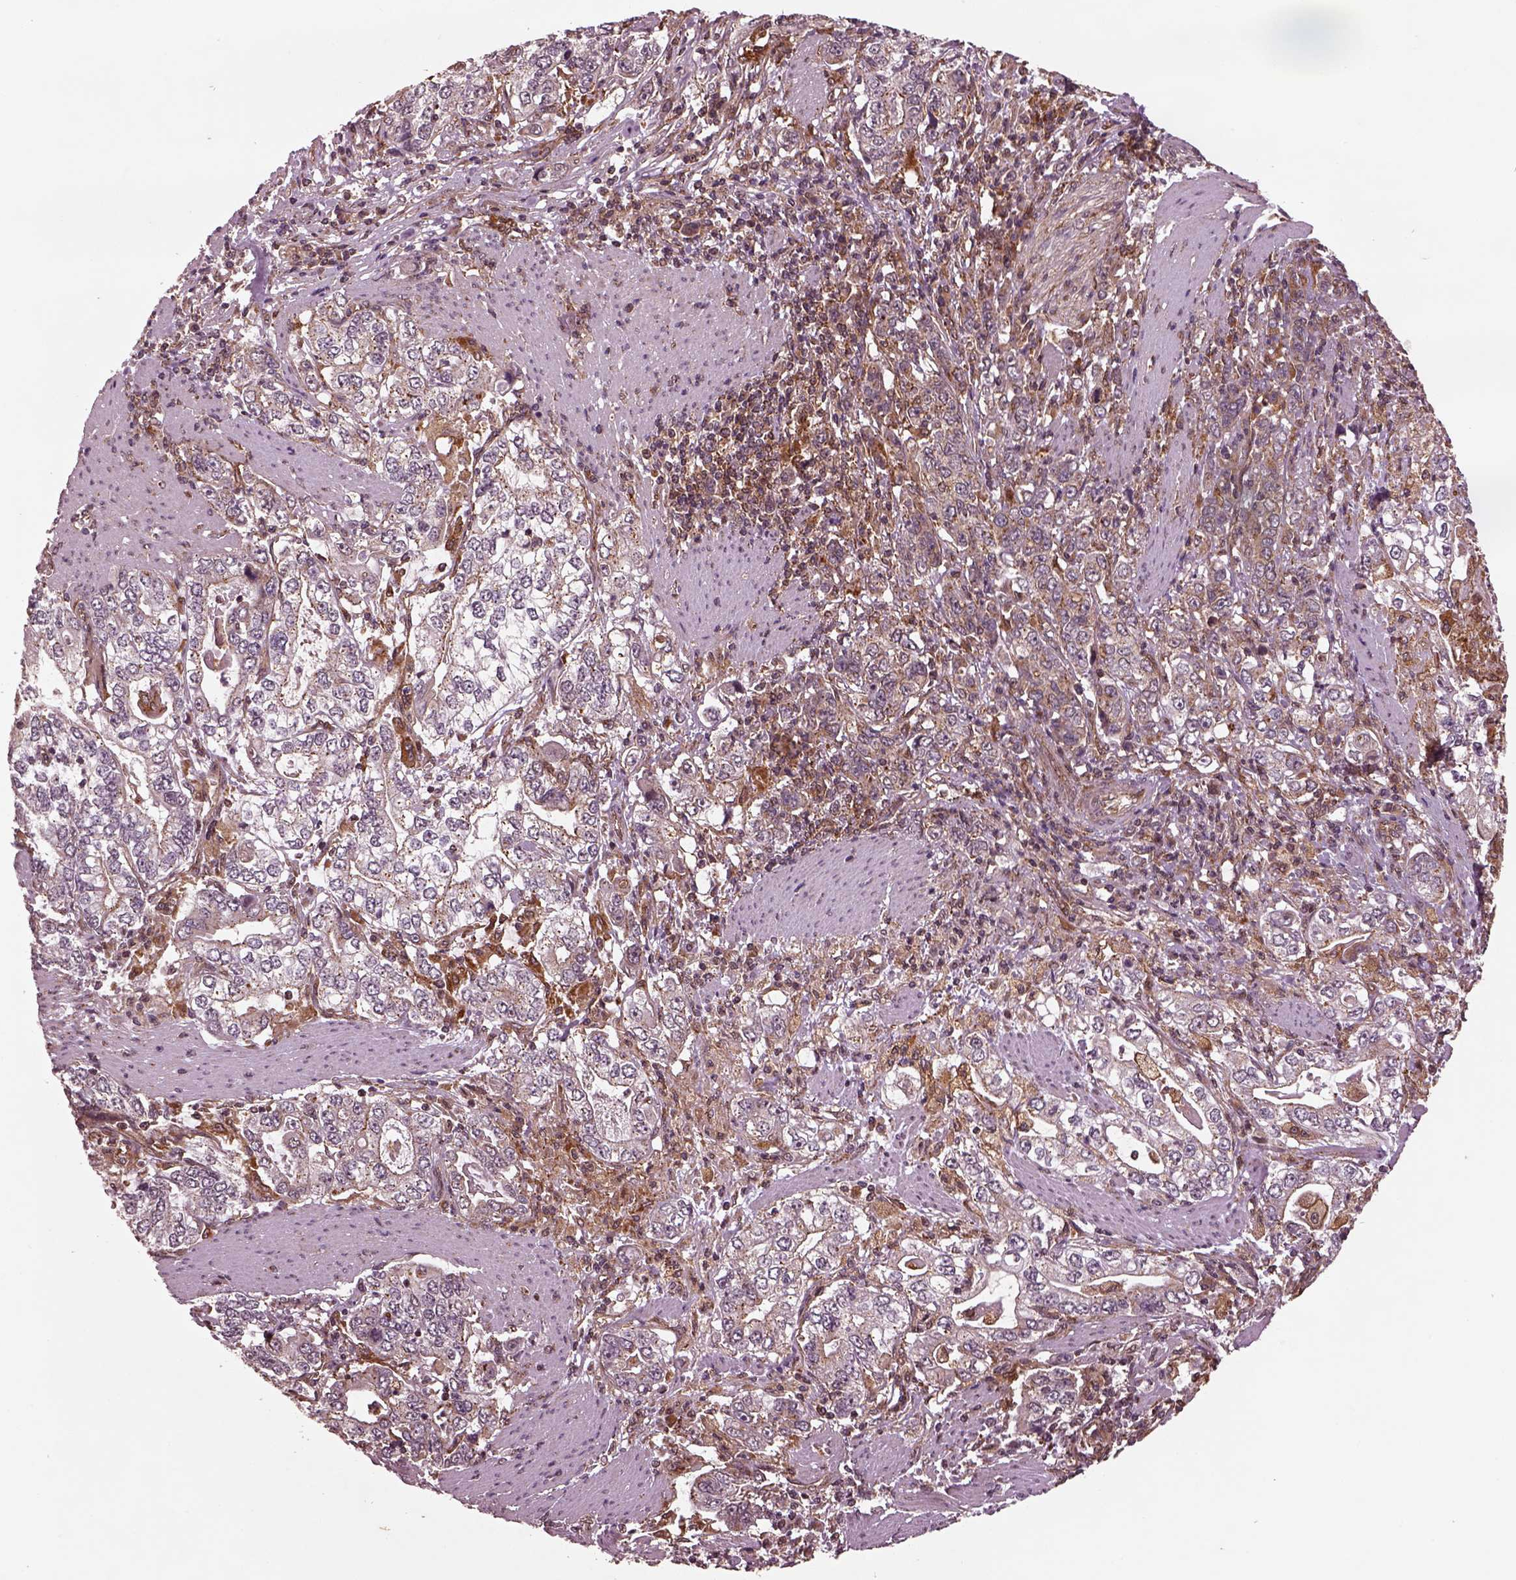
{"staining": {"intensity": "strong", "quantity": "<25%", "location": "cytoplasmic/membranous"}, "tissue": "stomach cancer", "cell_type": "Tumor cells", "image_type": "cancer", "snomed": [{"axis": "morphology", "description": "Adenocarcinoma, NOS"}, {"axis": "topography", "description": "Stomach, lower"}], "caption": "A photomicrograph showing strong cytoplasmic/membranous expression in about <25% of tumor cells in stomach adenocarcinoma, as visualized by brown immunohistochemical staining.", "gene": "WASHC2A", "patient": {"sex": "female", "age": 72}}